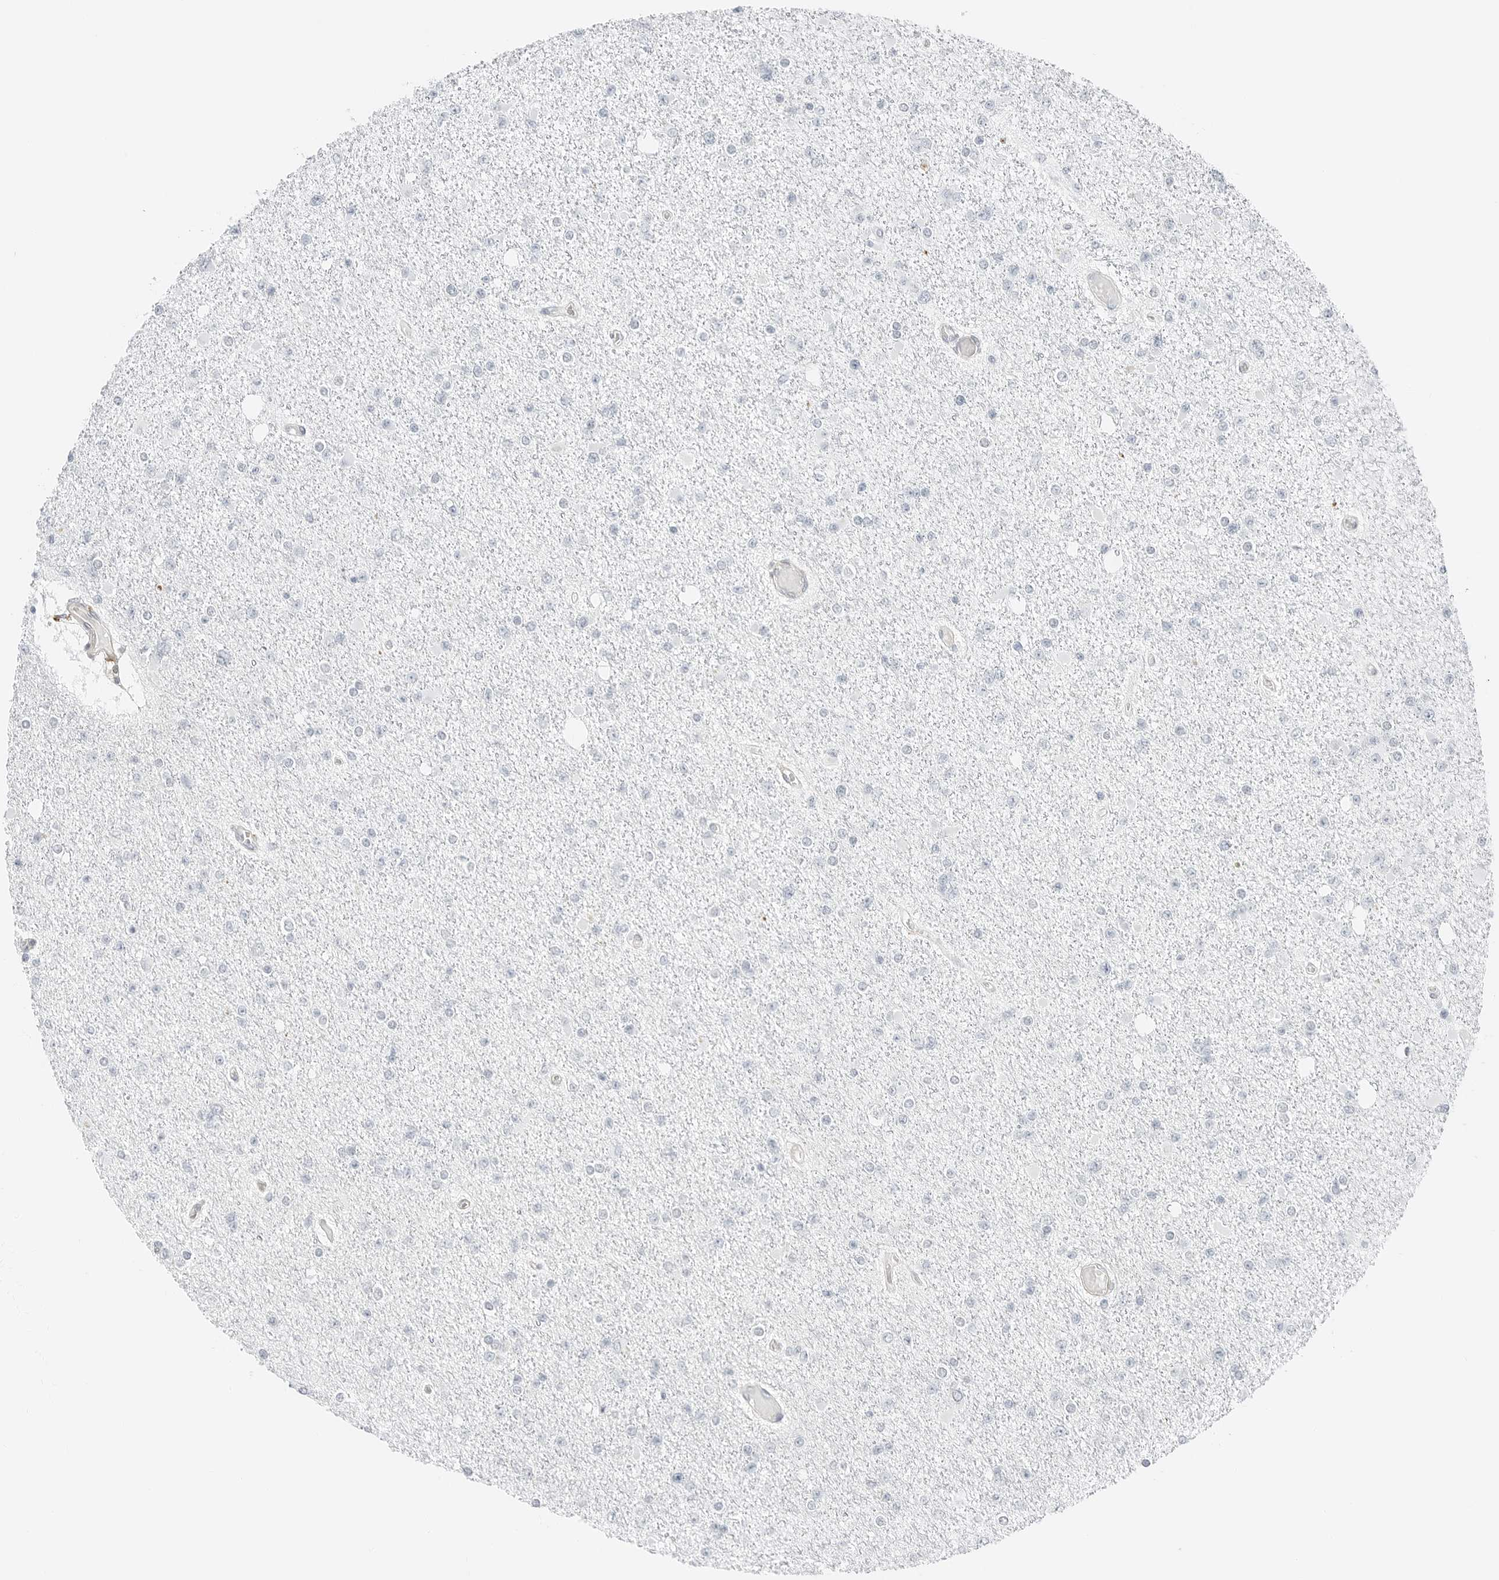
{"staining": {"intensity": "negative", "quantity": "none", "location": "none"}, "tissue": "glioma", "cell_type": "Tumor cells", "image_type": "cancer", "snomed": [{"axis": "morphology", "description": "Glioma, malignant, Low grade"}, {"axis": "topography", "description": "Brain"}], "caption": "An image of glioma stained for a protein displays no brown staining in tumor cells. (DAB immunohistochemistry (IHC), high magnification).", "gene": "IQCC", "patient": {"sex": "female", "age": 22}}